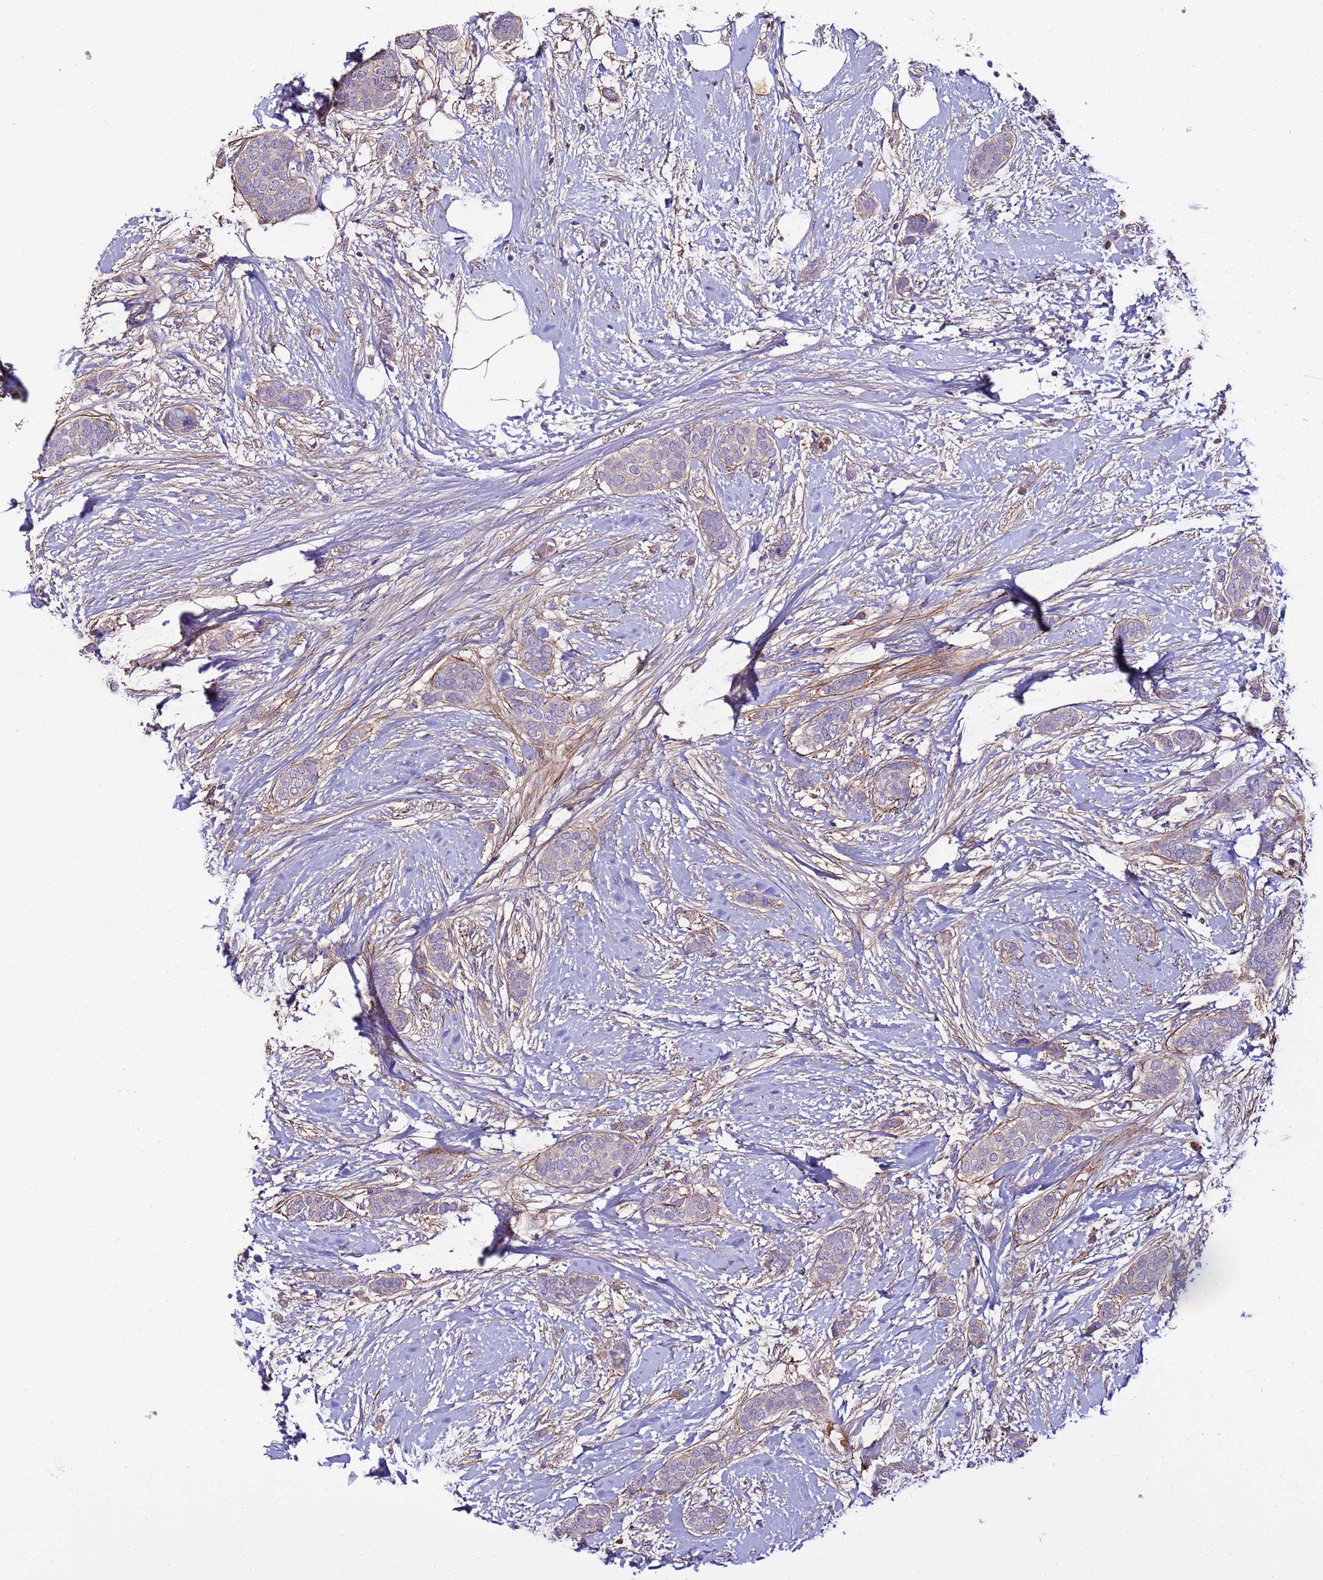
{"staining": {"intensity": "negative", "quantity": "none", "location": "none"}, "tissue": "breast cancer", "cell_type": "Tumor cells", "image_type": "cancer", "snomed": [{"axis": "morphology", "description": "Duct carcinoma"}, {"axis": "topography", "description": "Breast"}], "caption": "An image of intraductal carcinoma (breast) stained for a protein demonstrates no brown staining in tumor cells.", "gene": "RABL2B", "patient": {"sex": "female", "age": 72}}